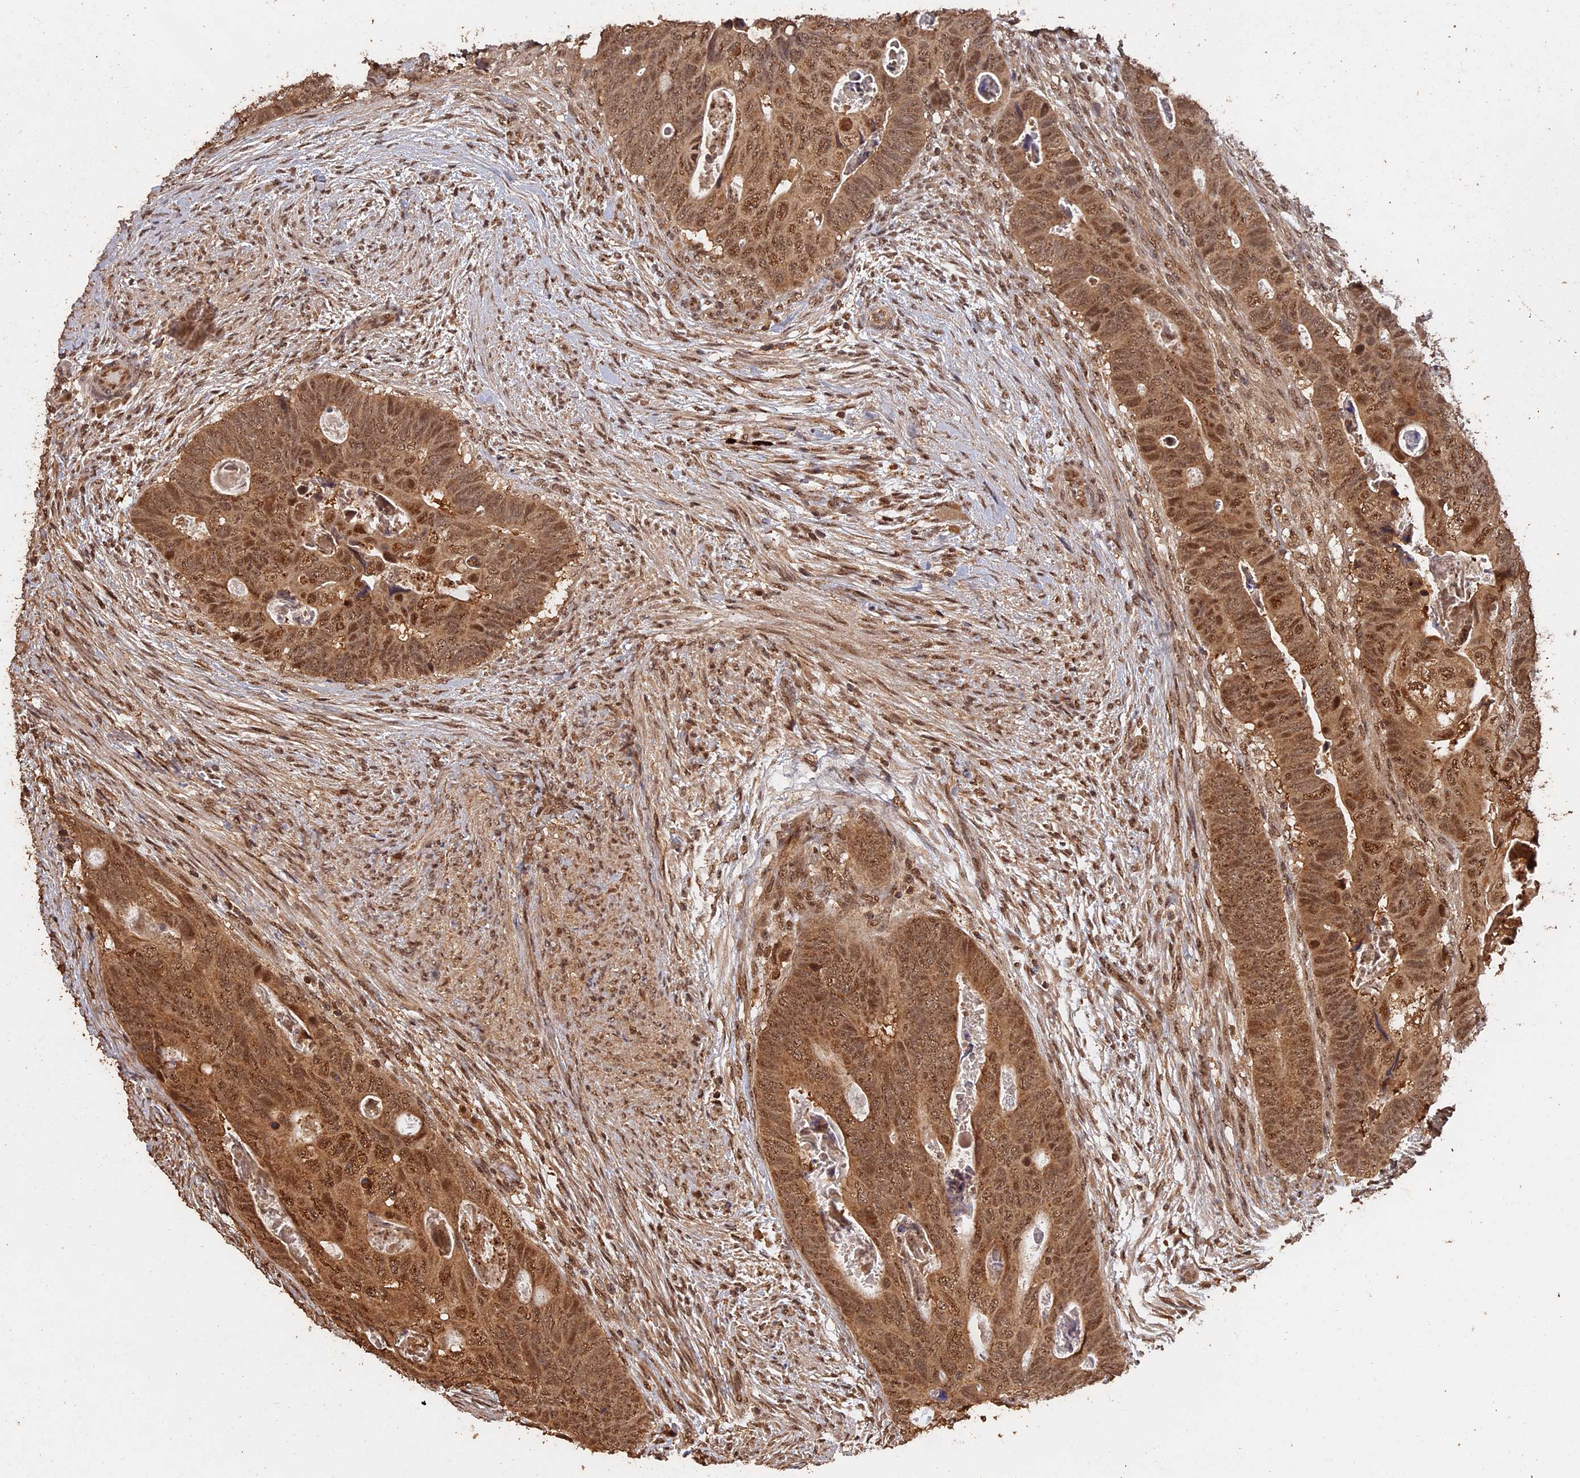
{"staining": {"intensity": "moderate", "quantity": ">75%", "location": "cytoplasmic/membranous,nuclear"}, "tissue": "colorectal cancer", "cell_type": "Tumor cells", "image_type": "cancer", "snomed": [{"axis": "morphology", "description": "Adenocarcinoma, NOS"}, {"axis": "topography", "description": "Rectum"}], "caption": "Adenocarcinoma (colorectal) stained for a protein demonstrates moderate cytoplasmic/membranous and nuclear positivity in tumor cells.", "gene": "PSMC6", "patient": {"sex": "female", "age": 78}}